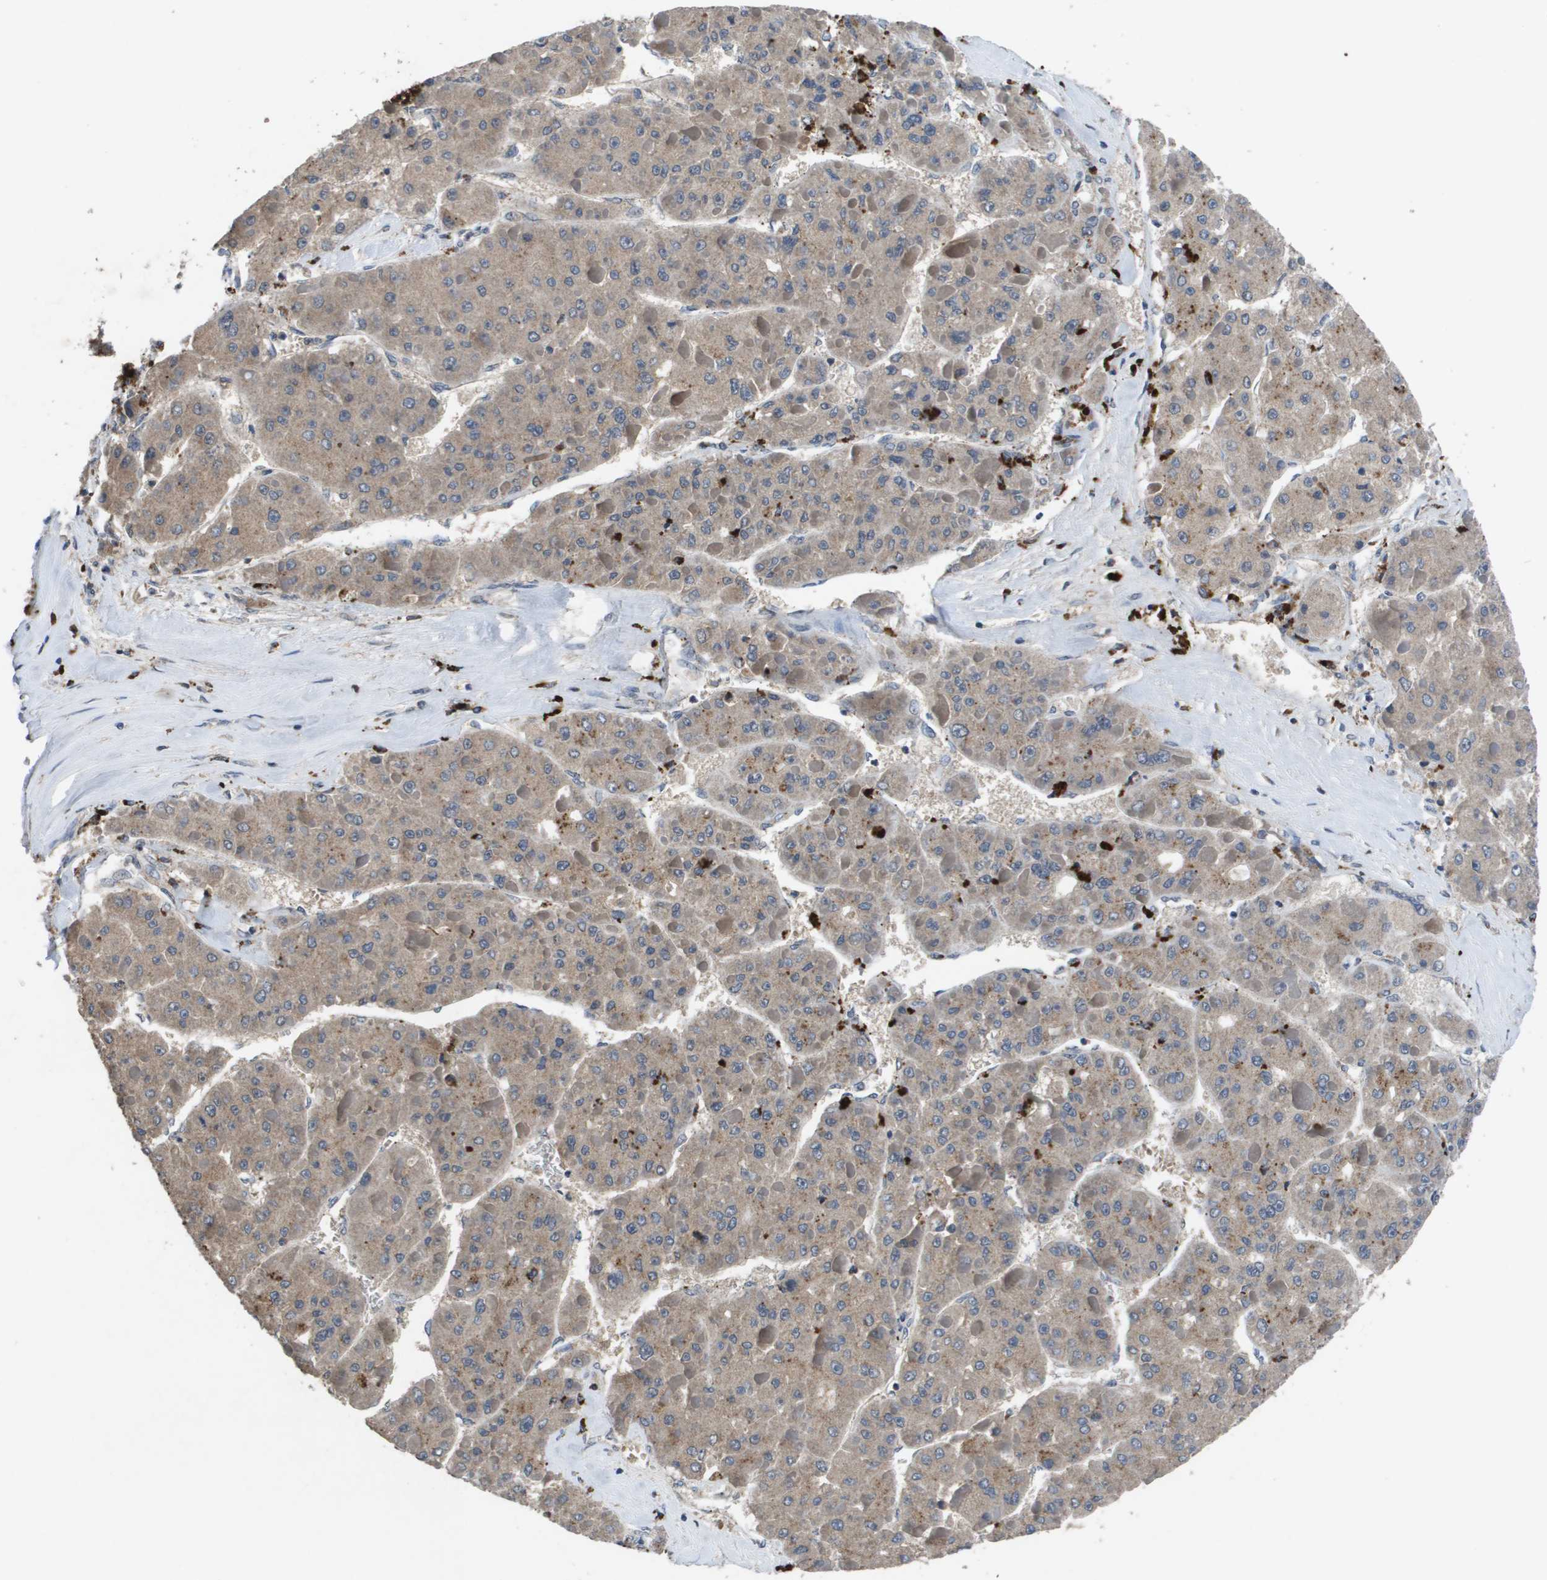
{"staining": {"intensity": "moderate", "quantity": ">75%", "location": "cytoplasmic/membranous"}, "tissue": "liver cancer", "cell_type": "Tumor cells", "image_type": "cancer", "snomed": [{"axis": "morphology", "description": "Carcinoma, Hepatocellular, NOS"}, {"axis": "topography", "description": "Liver"}], "caption": "Protein expression analysis of liver cancer (hepatocellular carcinoma) demonstrates moderate cytoplasmic/membranous positivity in approximately >75% of tumor cells.", "gene": "PROC", "patient": {"sex": "female", "age": 73}}